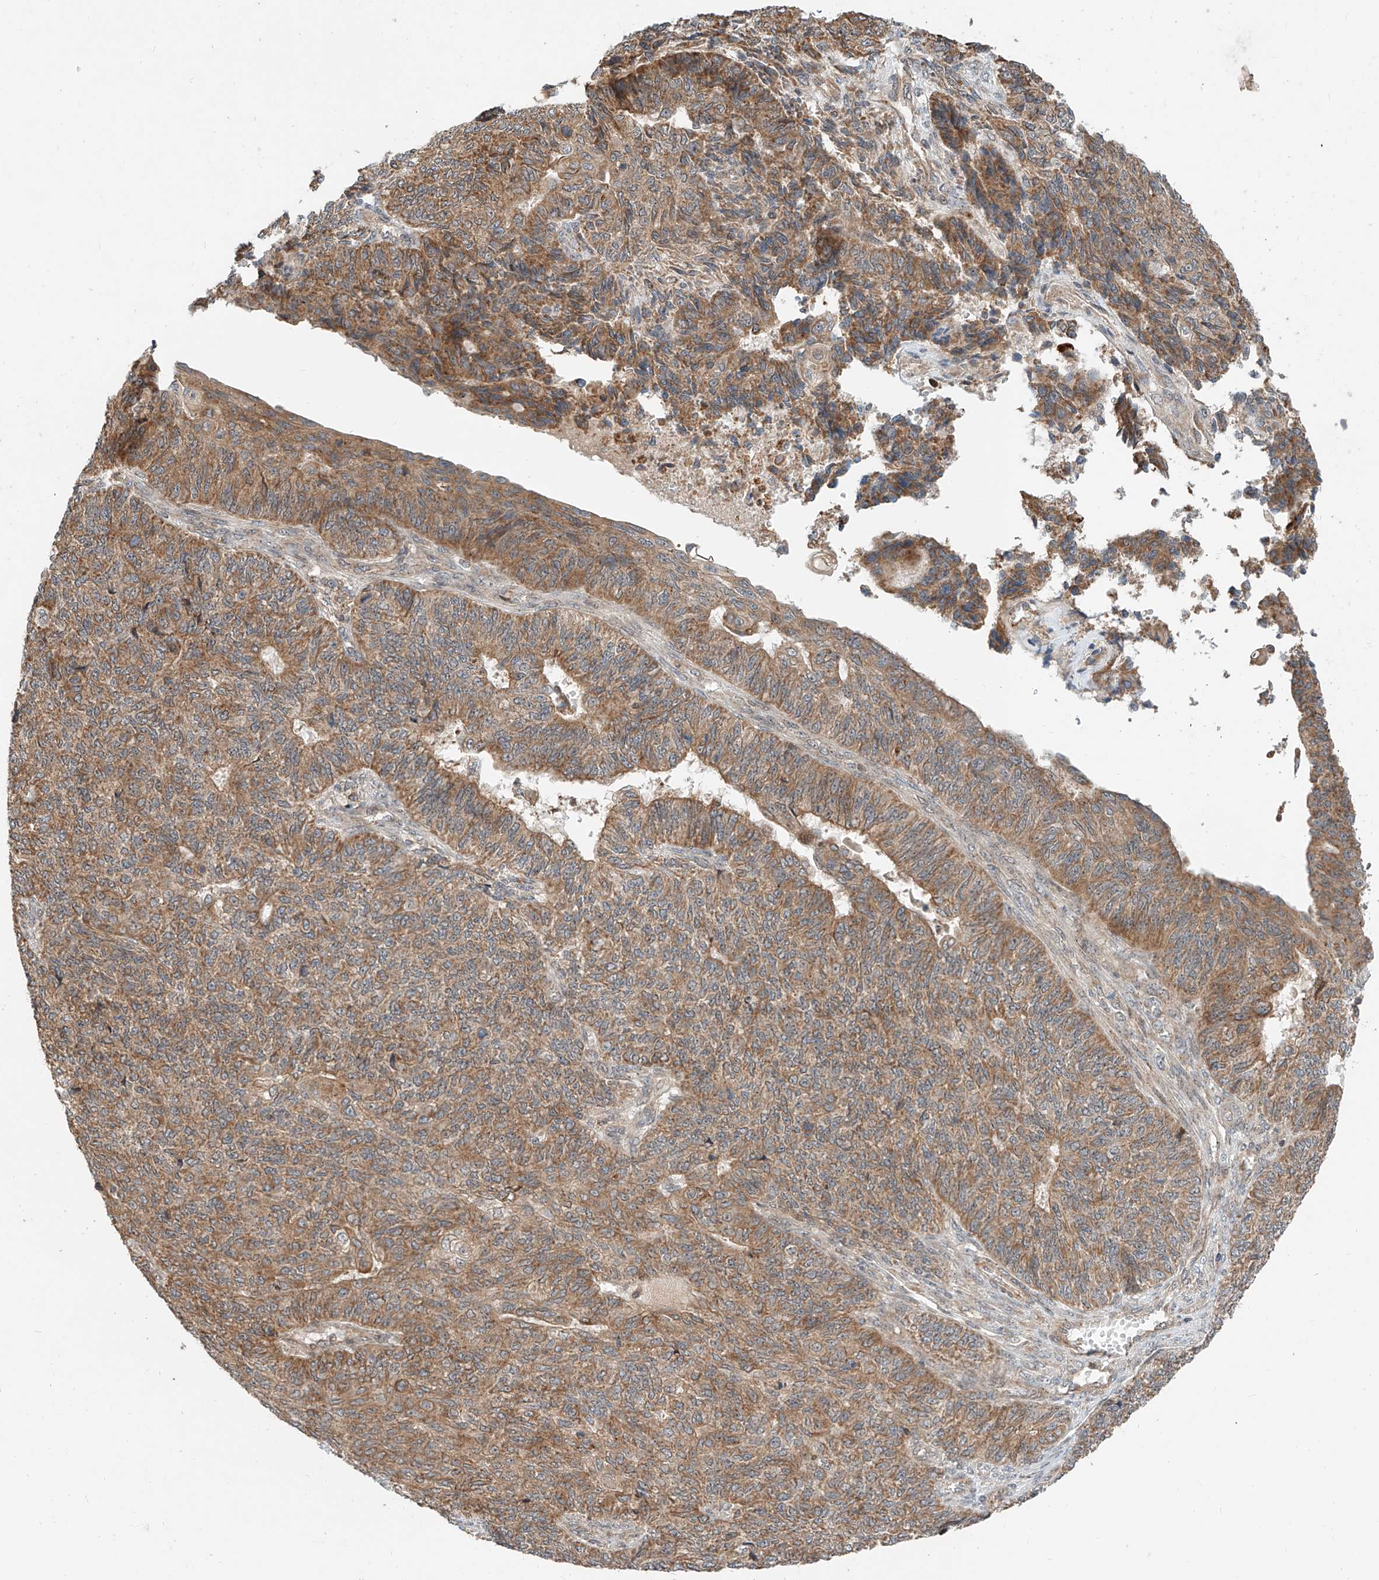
{"staining": {"intensity": "moderate", "quantity": ">75%", "location": "cytoplasmic/membranous"}, "tissue": "endometrial cancer", "cell_type": "Tumor cells", "image_type": "cancer", "snomed": [{"axis": "morphology", "description": "Adenocarcinoma, NOS"}, {"axis": "topography", "description": "Endometrium"}], "caption": "Endometrial adenocarcinoma stained with a protein marker reveals moderate staining in tumor cells.", "gene": "CPAMD8", "patient": {"sex": "female", "age": 32}}